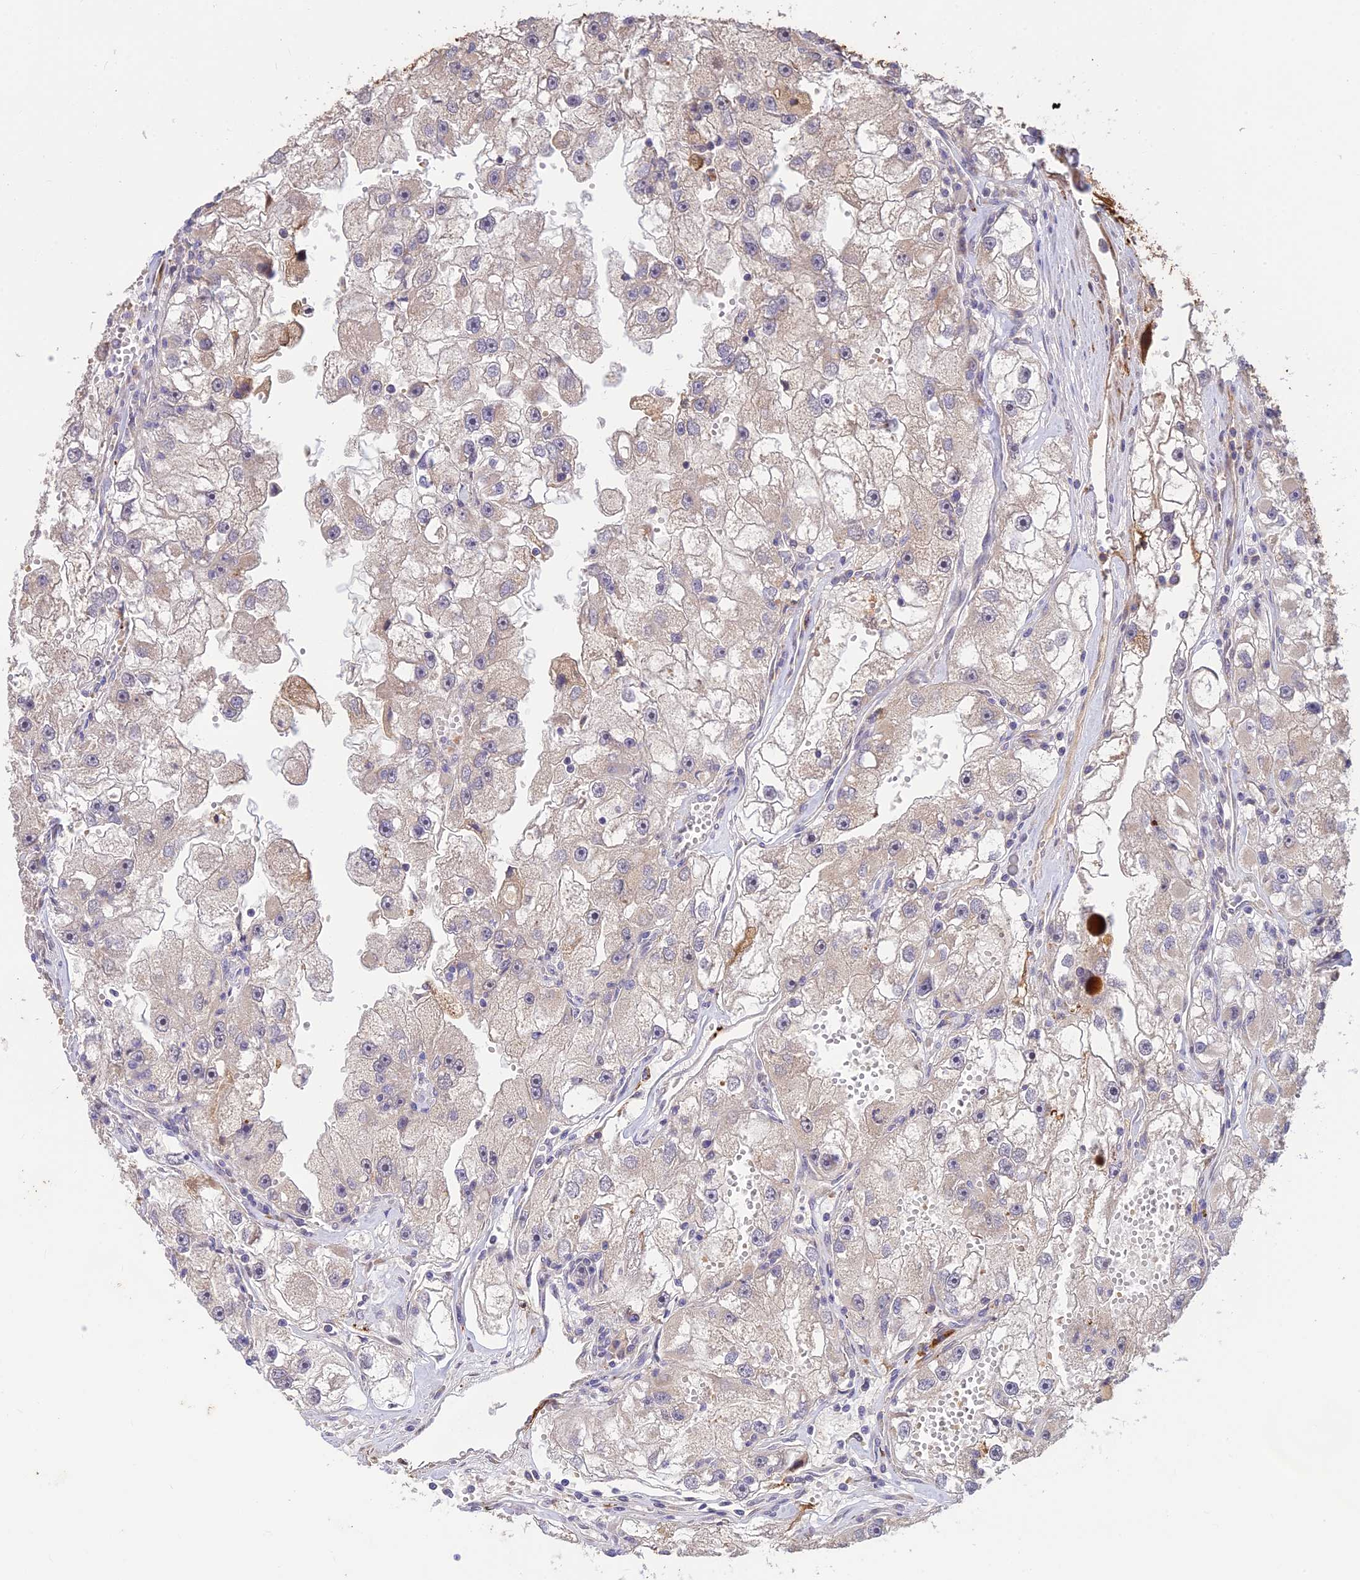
{"staining": {"intensity": "negative", "quantity": "none", "location": "none"}, "tissue": "renal cancer", "cell_type": "Tumor cells", "image_type": "cancer", "snomed": [{"axis": "morphology", "description": "Adenocarcinoma, NOS"}, {"axis": "topography", "description": "Kidney"}], "caption": "A histopathology image of human adenocarcinoma (renal) is negative for staining in tumor cells.", "gene": "ASPDH", "patient": {"sex": "male", "age": 63}}